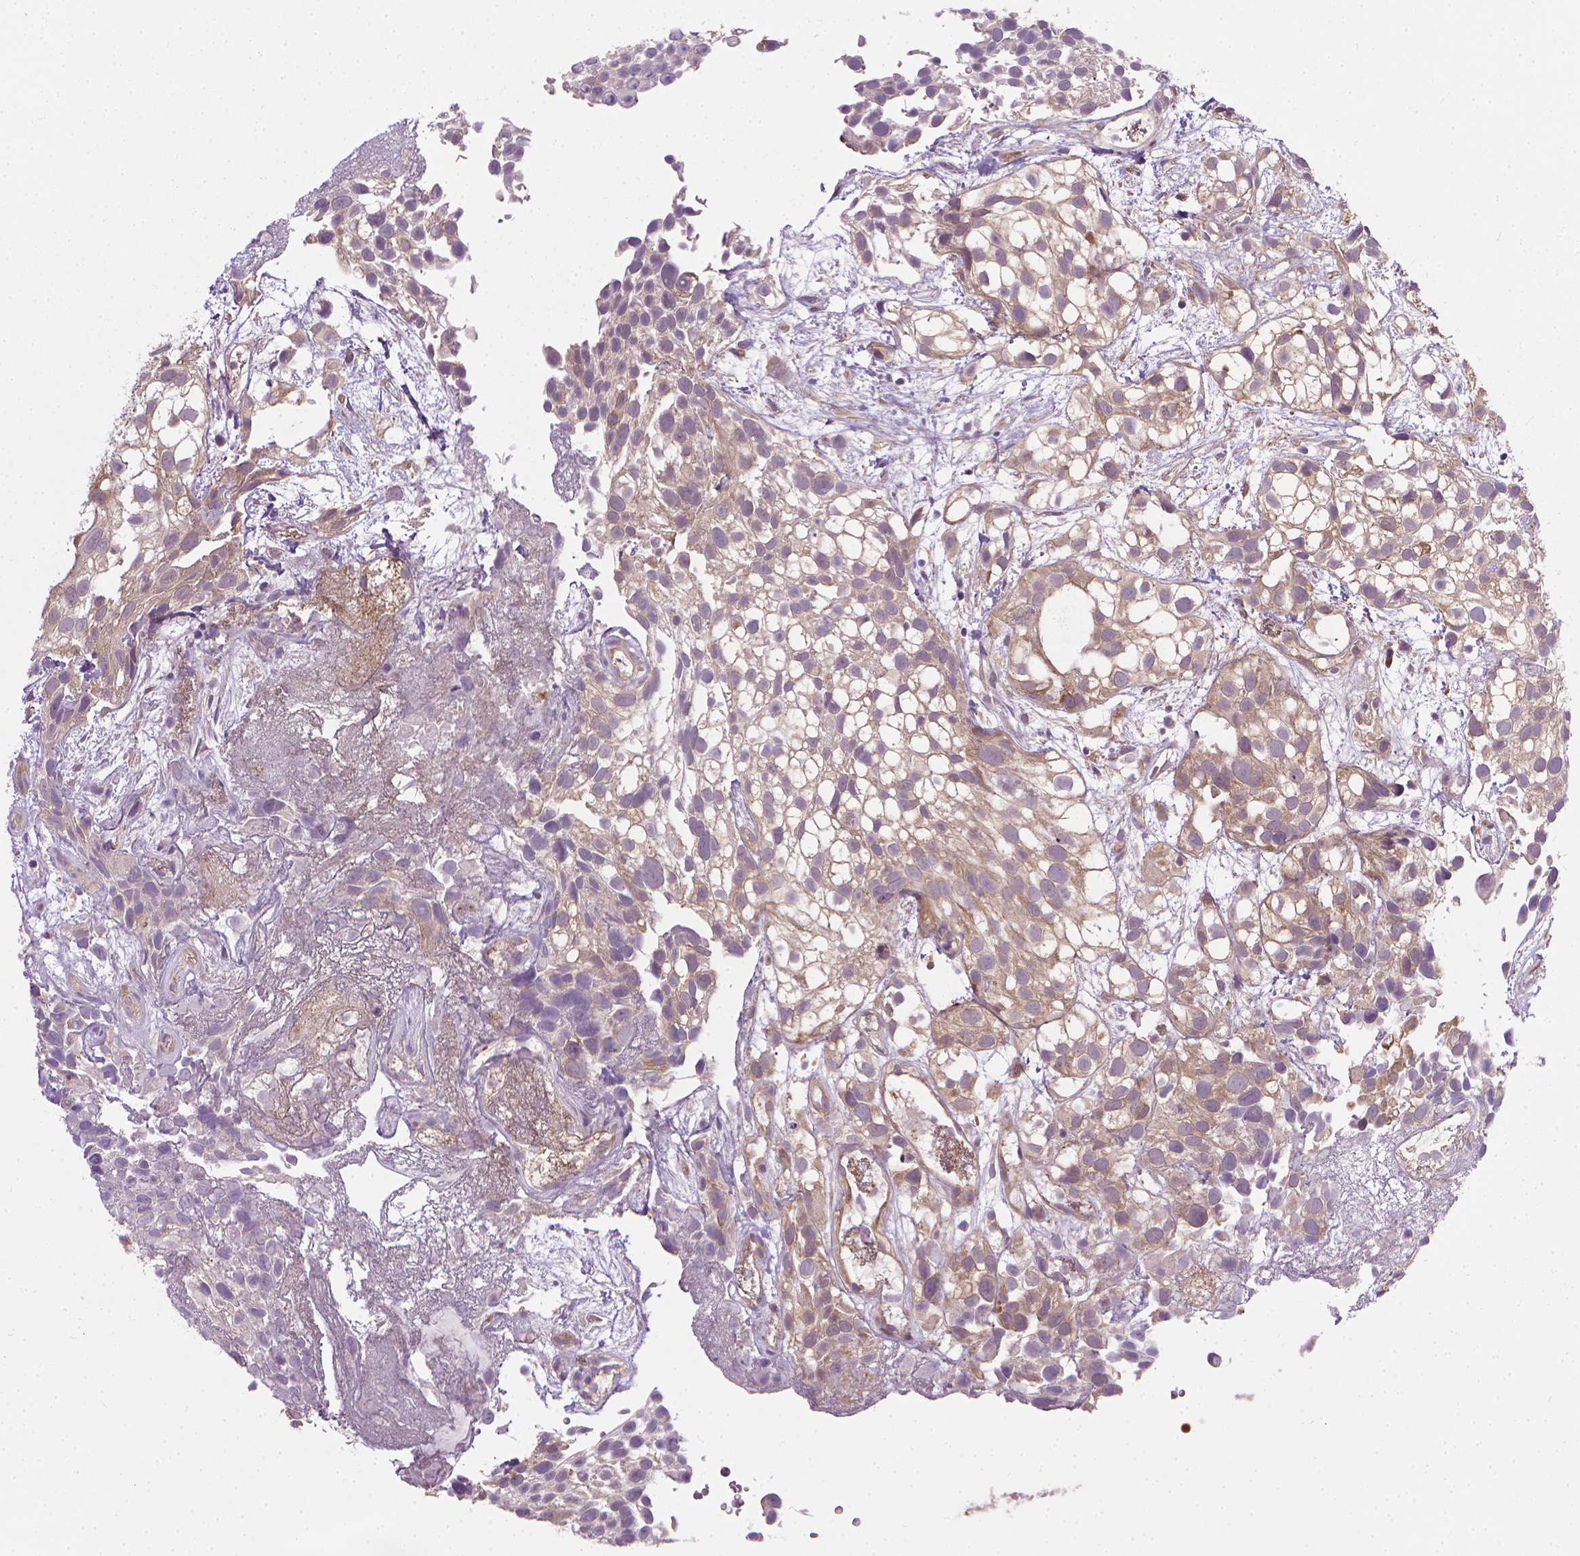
{"staining": {"intensity": "moderate", "quantity": ">75%", "location": "cytoplasmic/membranous"}, "tissue": "urothelial cancer", "cell_type": "Tumor cells", "image_type": "cancer", "snomed": [{"axis": "morphology", "description": "Urothelial carcinoma, High grade"}, {"axis": "topography", "description": "Urinary bladder"}], "caption": "Immunohistochemistry (IHC) histopathology image of human urothelial cancer stained for a protein (brown), which demonstrates medium levels of moderate cytoplasmic/membranous staining in about >75% of tumor cells.", "gene": "PRAG1", "patient": {"sex": "male", "age": 56}}